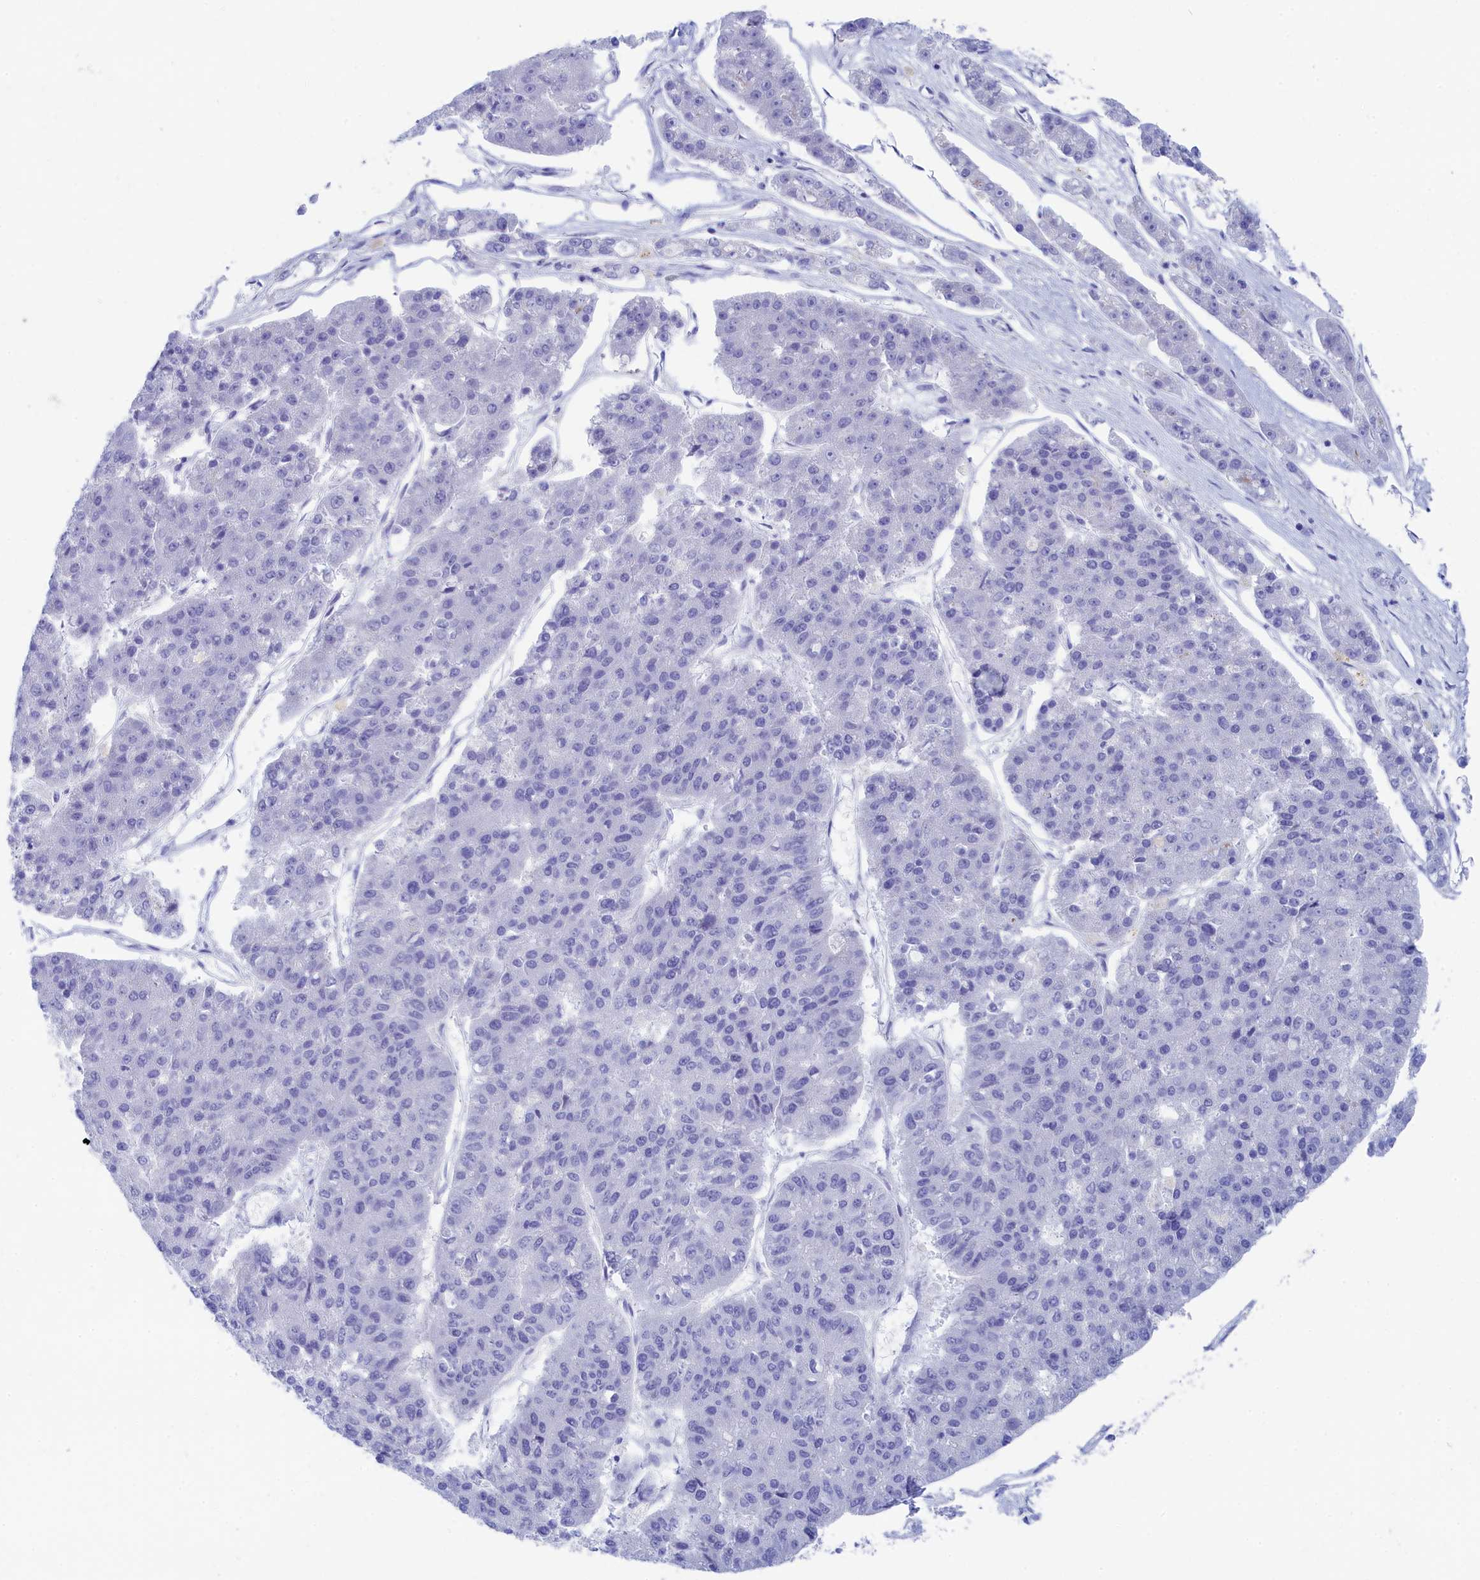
{"staining": {"intensity": "negative", "quantity": "none", "location": "none"}, "tissue": "pancreatic cancer", "cell_type": "Tumor cells", "image_type": "cancer", "snomed": [{"axis": "morphology", "description": "Adenocarcinoma, NOS"}, {"axis": "topography", "description": "Pancreas"}], "caption": "Immunohistochemistry of pancreatic adenocarcinoma exhibits no staining in tumor cells. The staining was performed using DAB (3,3'-diaminobenzidine) to visualize the protein expression in brown, while the nuclei were stained in blue with hematoxylin (Magnification: 20x).", "gene": "TRIM10", "patient": {"sex": "male", "age": 50}}